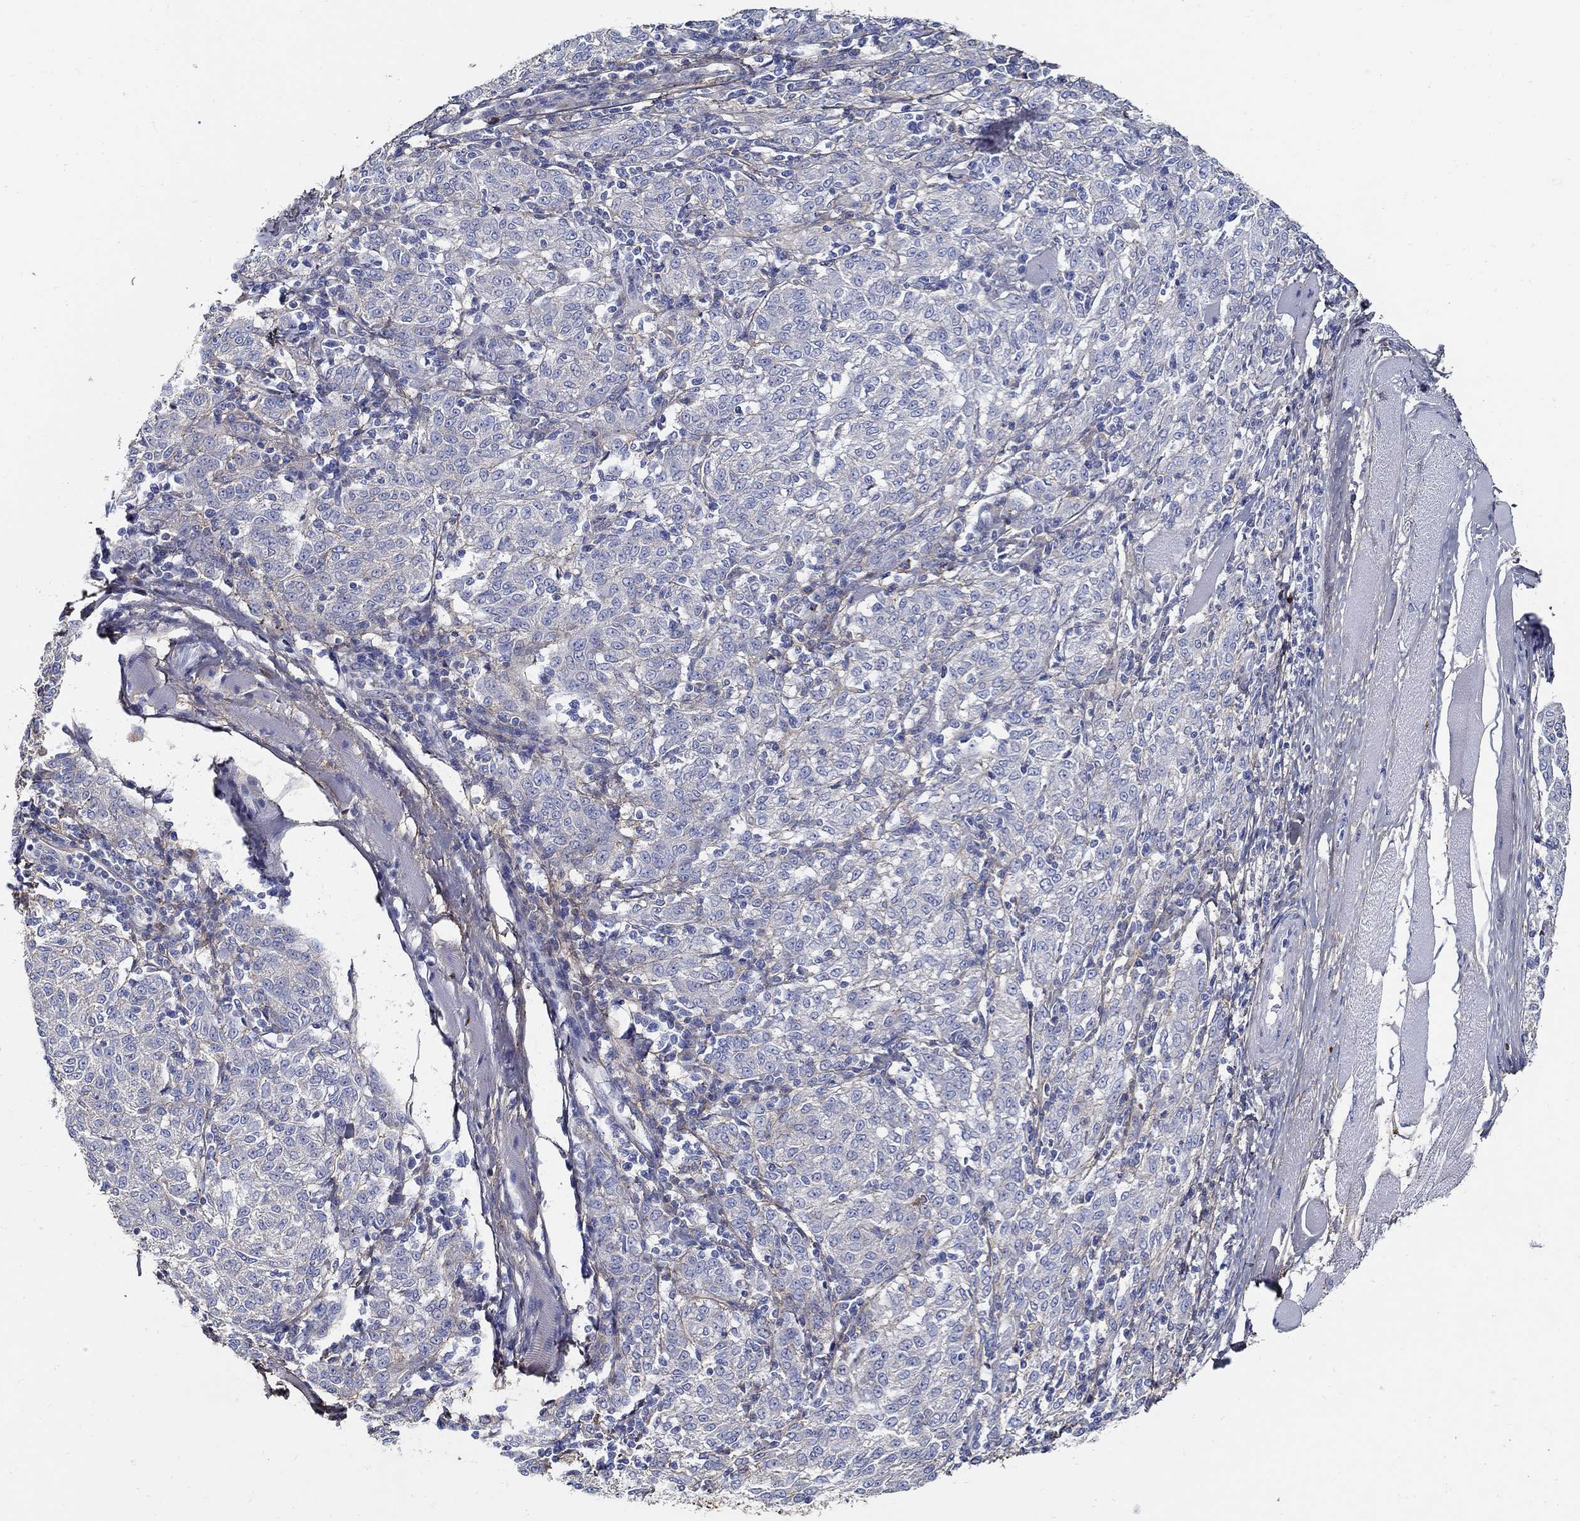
{"staining": {"intensity": "negative", "quantity": "none", "location": "none"}, "tissue": "melanoma", "cell_type": "Tumor cells", "image_type": "cancer", "snomed": [{"axis": "morphology", "description": "Malignant melanoma, NOS"}, {"axis": "topography", "description": "Skin"}], "caption": "Protein analysis of melanoma shows no significant staining in tumor cells. (Brightfield microscopy of DAB immunohistochemistry at high magnification).", "gene": "TGFBI", "patient": {"sex": "female", "age": 72}}